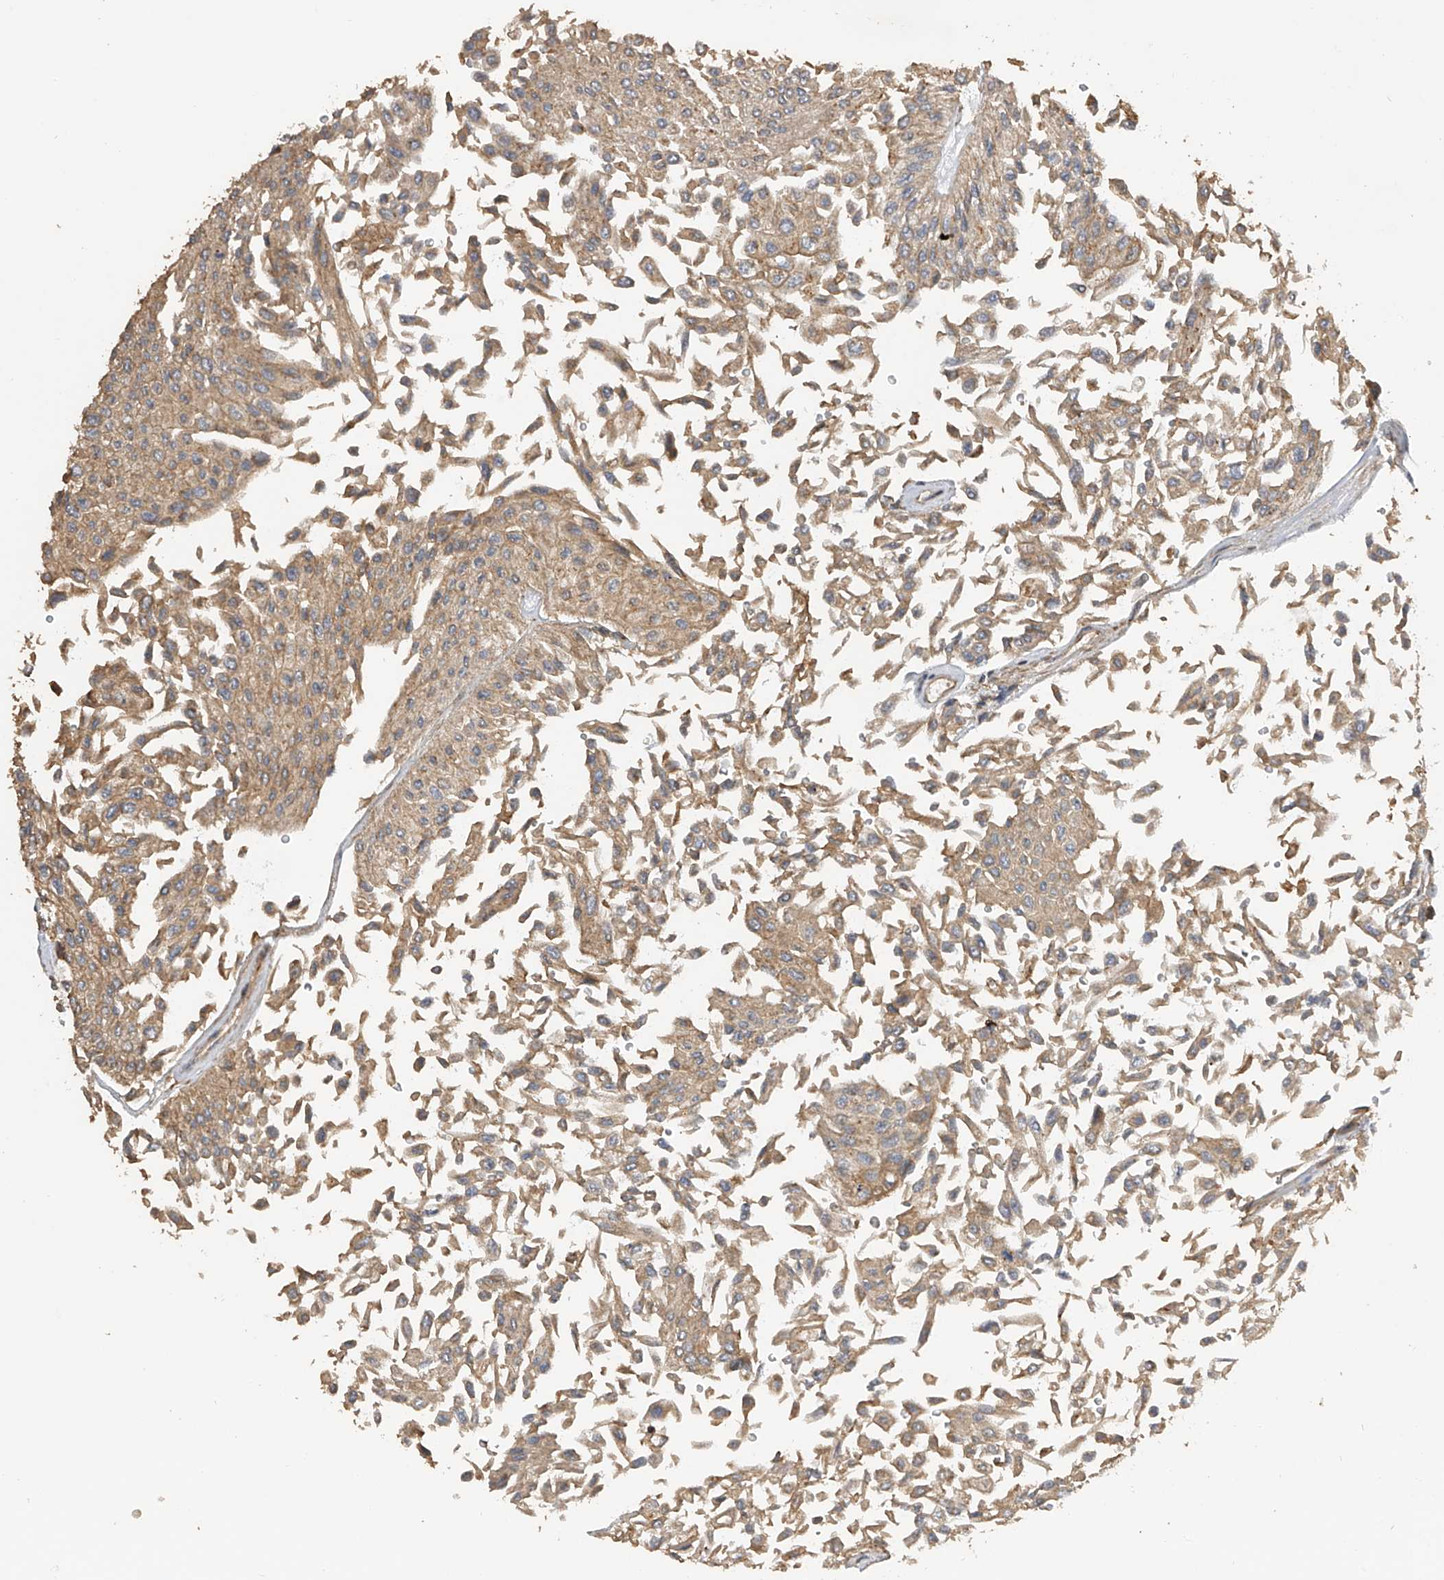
{"staining": {"intensity": "moderate", "quantity": ">75%", "location": "cytoplasmic/membranous"}, "tissue": "urothelial cancer", "cell_type": "Tumor cells", "image_type": "cancer", "snomed": [{"axis": "morphology", "description": "Urothelial carcinoma, Low grade"}, {"axis": "topography", "description": "Urinary bladder"}], "caption": "Low-grade urothelial carcinoma stained with DAB IHC shows medium levels of moderate cytoplasmic/membranous expression in about >75% of tumor cells. (DAB IHC with brightfield microscopy, high magnification).", "gene": "PTPRA", "patient": {"sex": "male", "age": 67}}